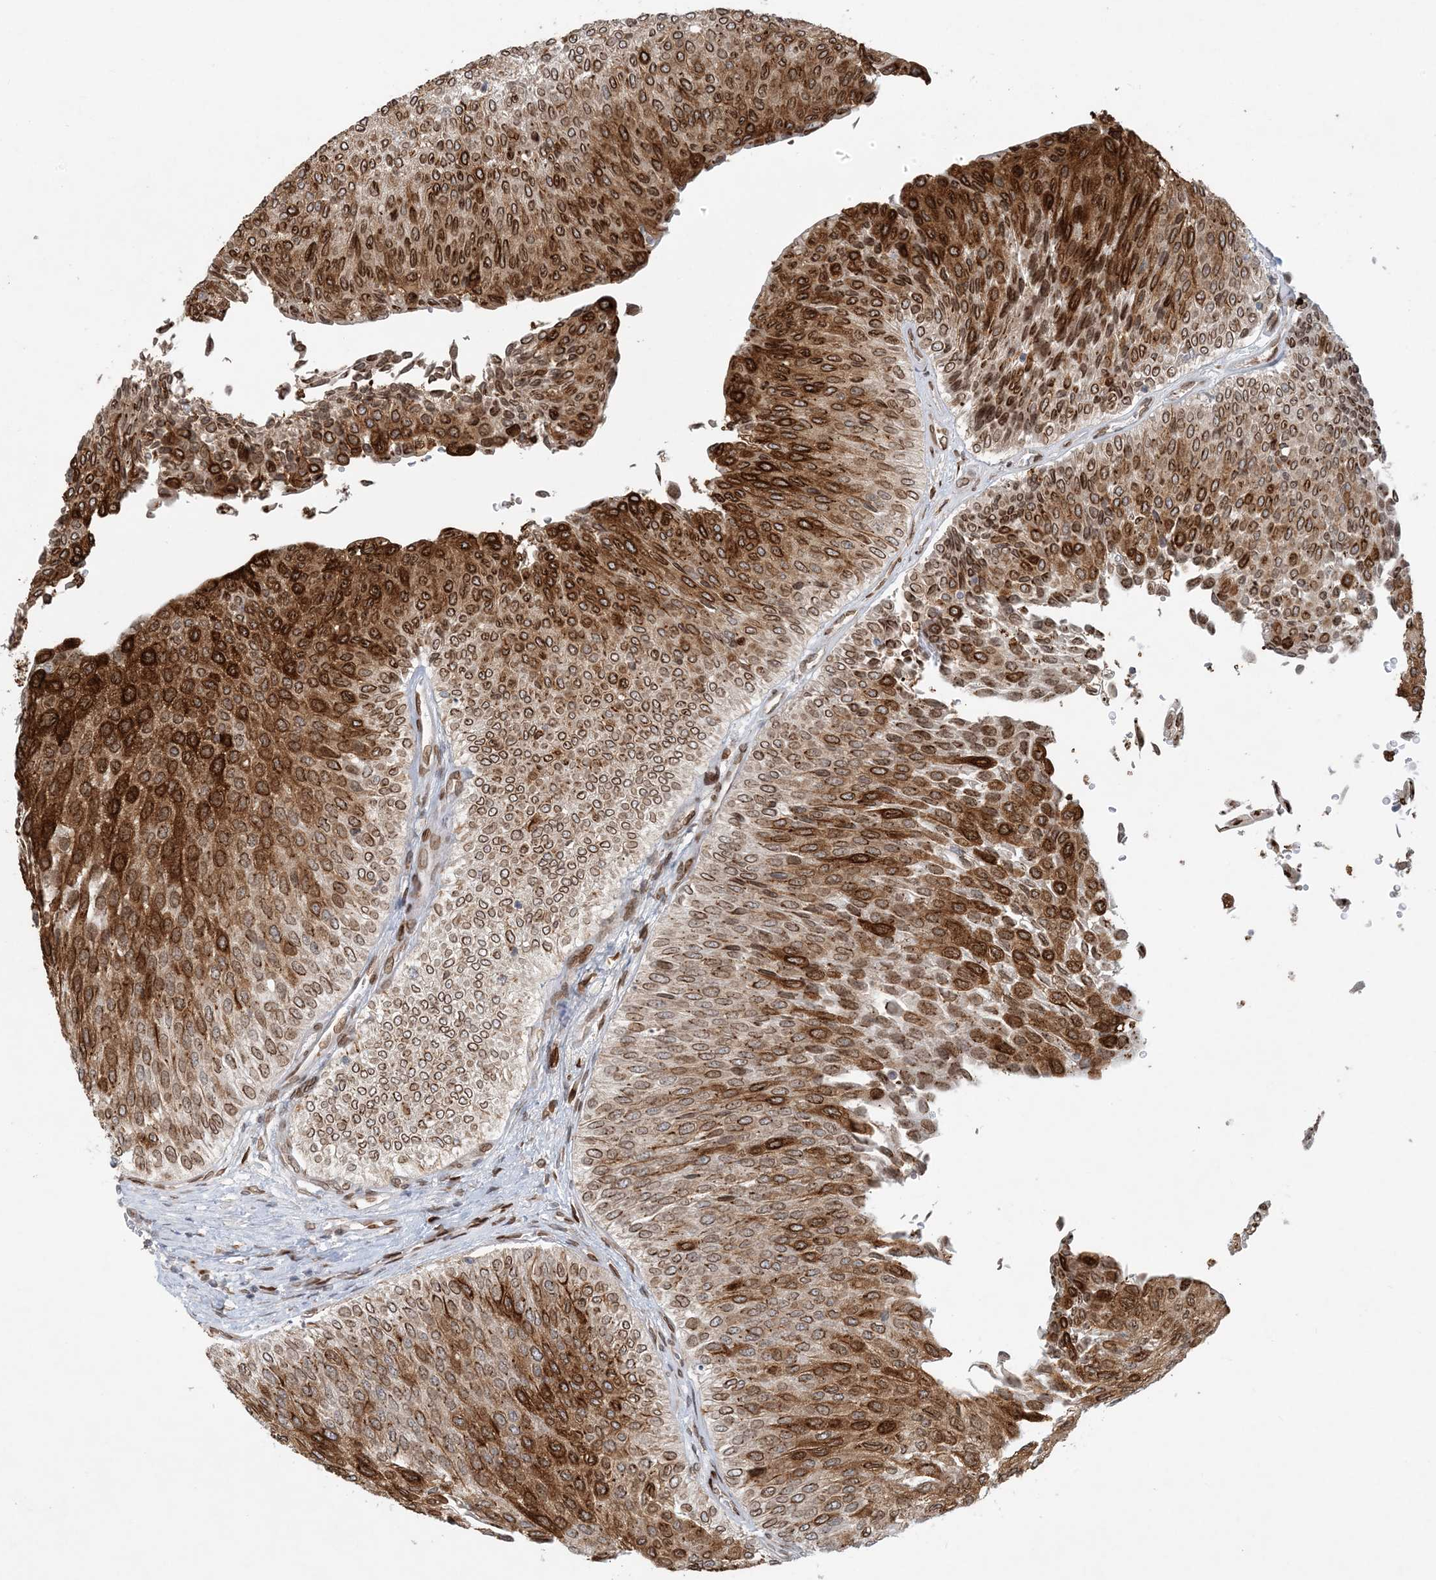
{"staining": {"intensity": "strong", "quantity": ">75%", "location": "cytoplasmic/membranous,nuclear"}, "tissue": "urothelial cancer", "cell_type": "Tumor cells", "image_type": "cancer", "snomed": [{"axis": "morphology", "description": "Urothelial carcinoma, Low grade"}, {"axis": "topography", "description": "Urinary bladder"}], "caption": "Protein staining shows strong cytoplasmic/membranous and nuclear expression in about >75% of tumor cells in urothelial cancer. (DAB (3,3'-diaminobenzidine) IHC, brown staining for protein, blue staining for nuclei).", "gene": "SLC35A2", "patient": {"sex": "male", "age": 78}}